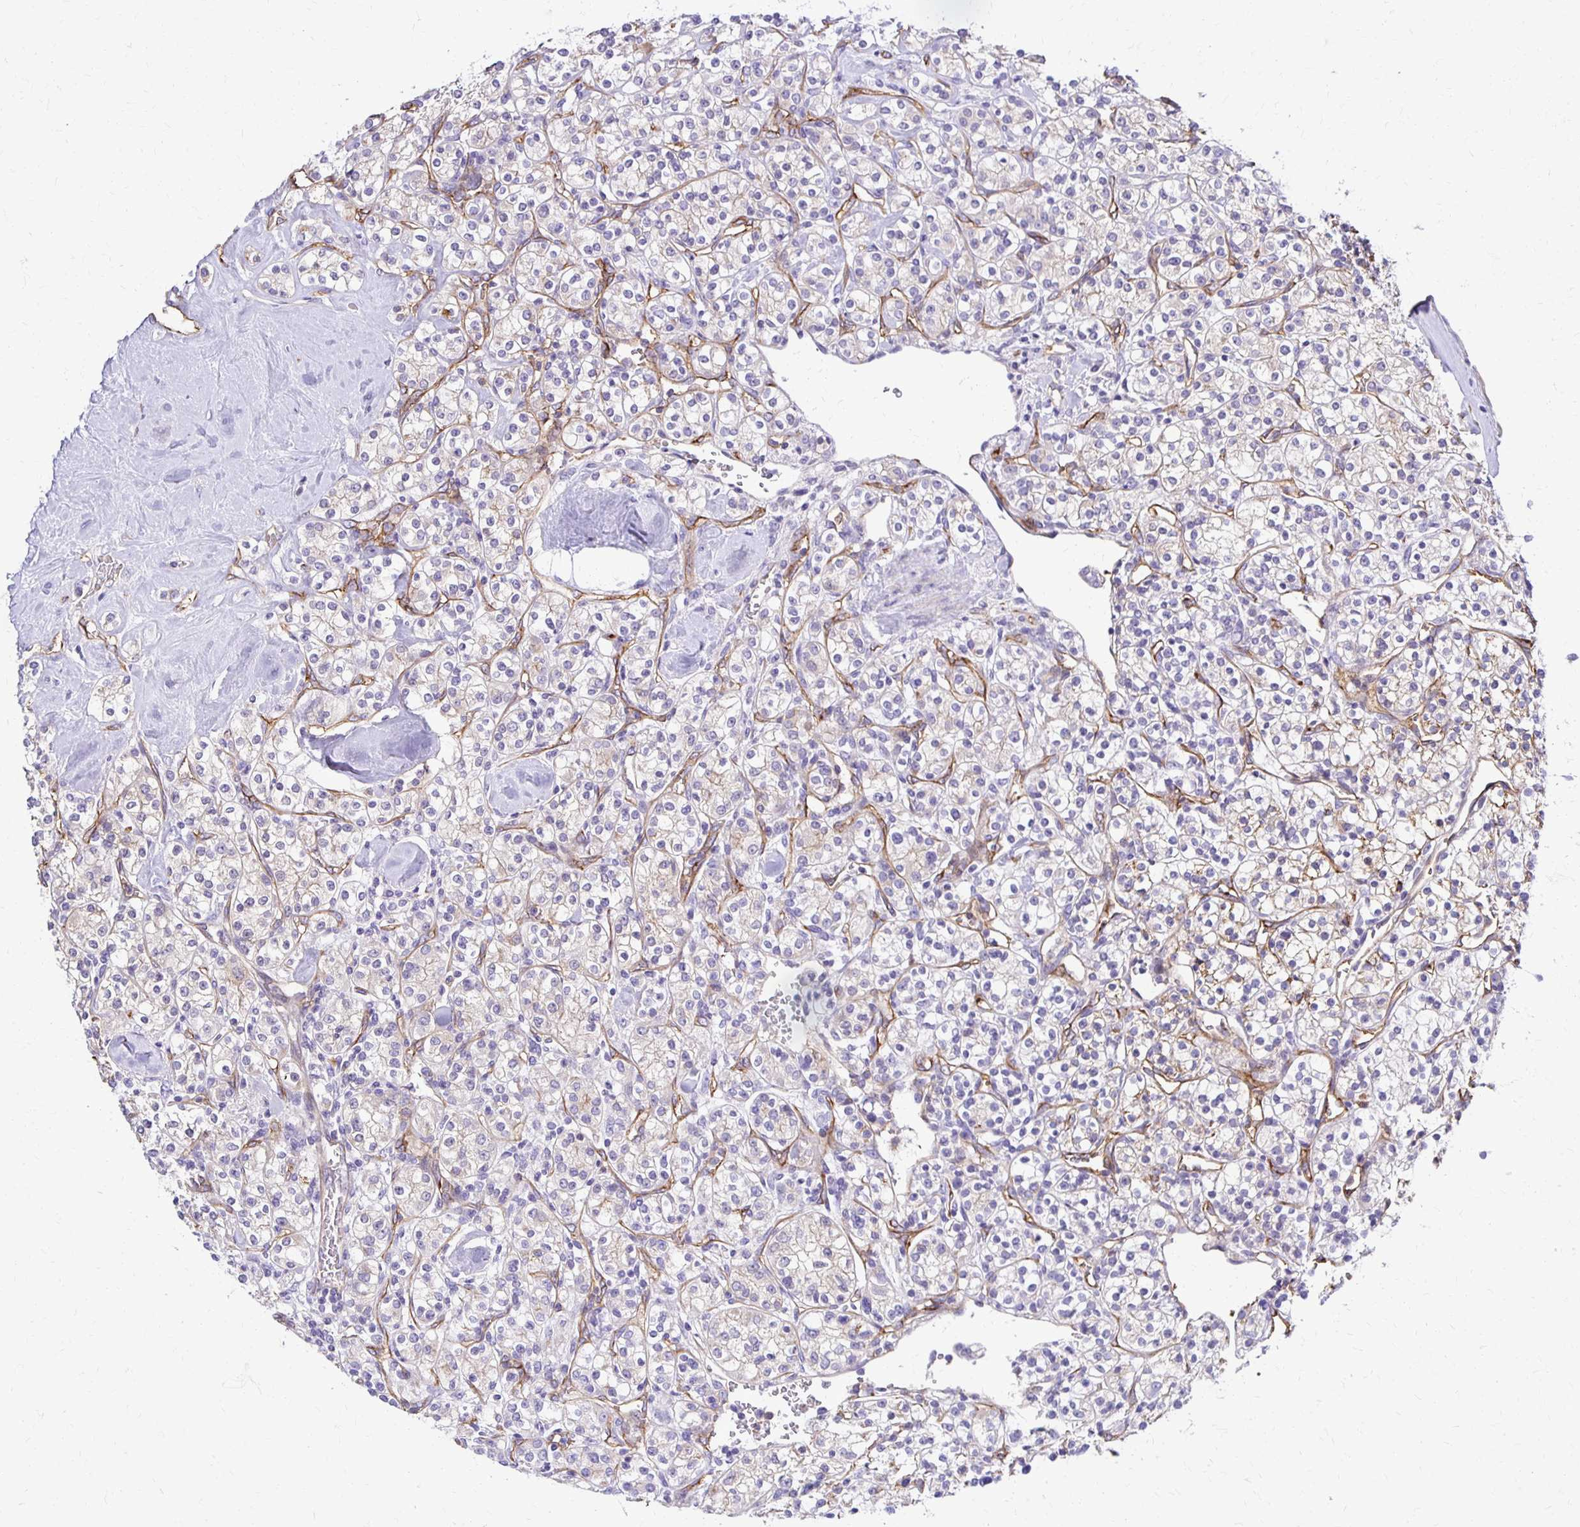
{"staining": {"intensity": "weak", "quantity": "<25%", "location": "cytoplasmic/membranous"}, "tissue": "renal cancer", "cell_type": "Tumor cells", "image_type": "cancer", "snomed": [{"axis": "morphology", "description": "Adenocarcinoma, NOS"}, {"axis": "topography", "description": "Kidney"}], "caption": "Tumor cells show no significant protein positivity in renal cancer (adenocarcinoma).", "gene": "TTYH1", "patient": {"sex": "male", "age": 77}}